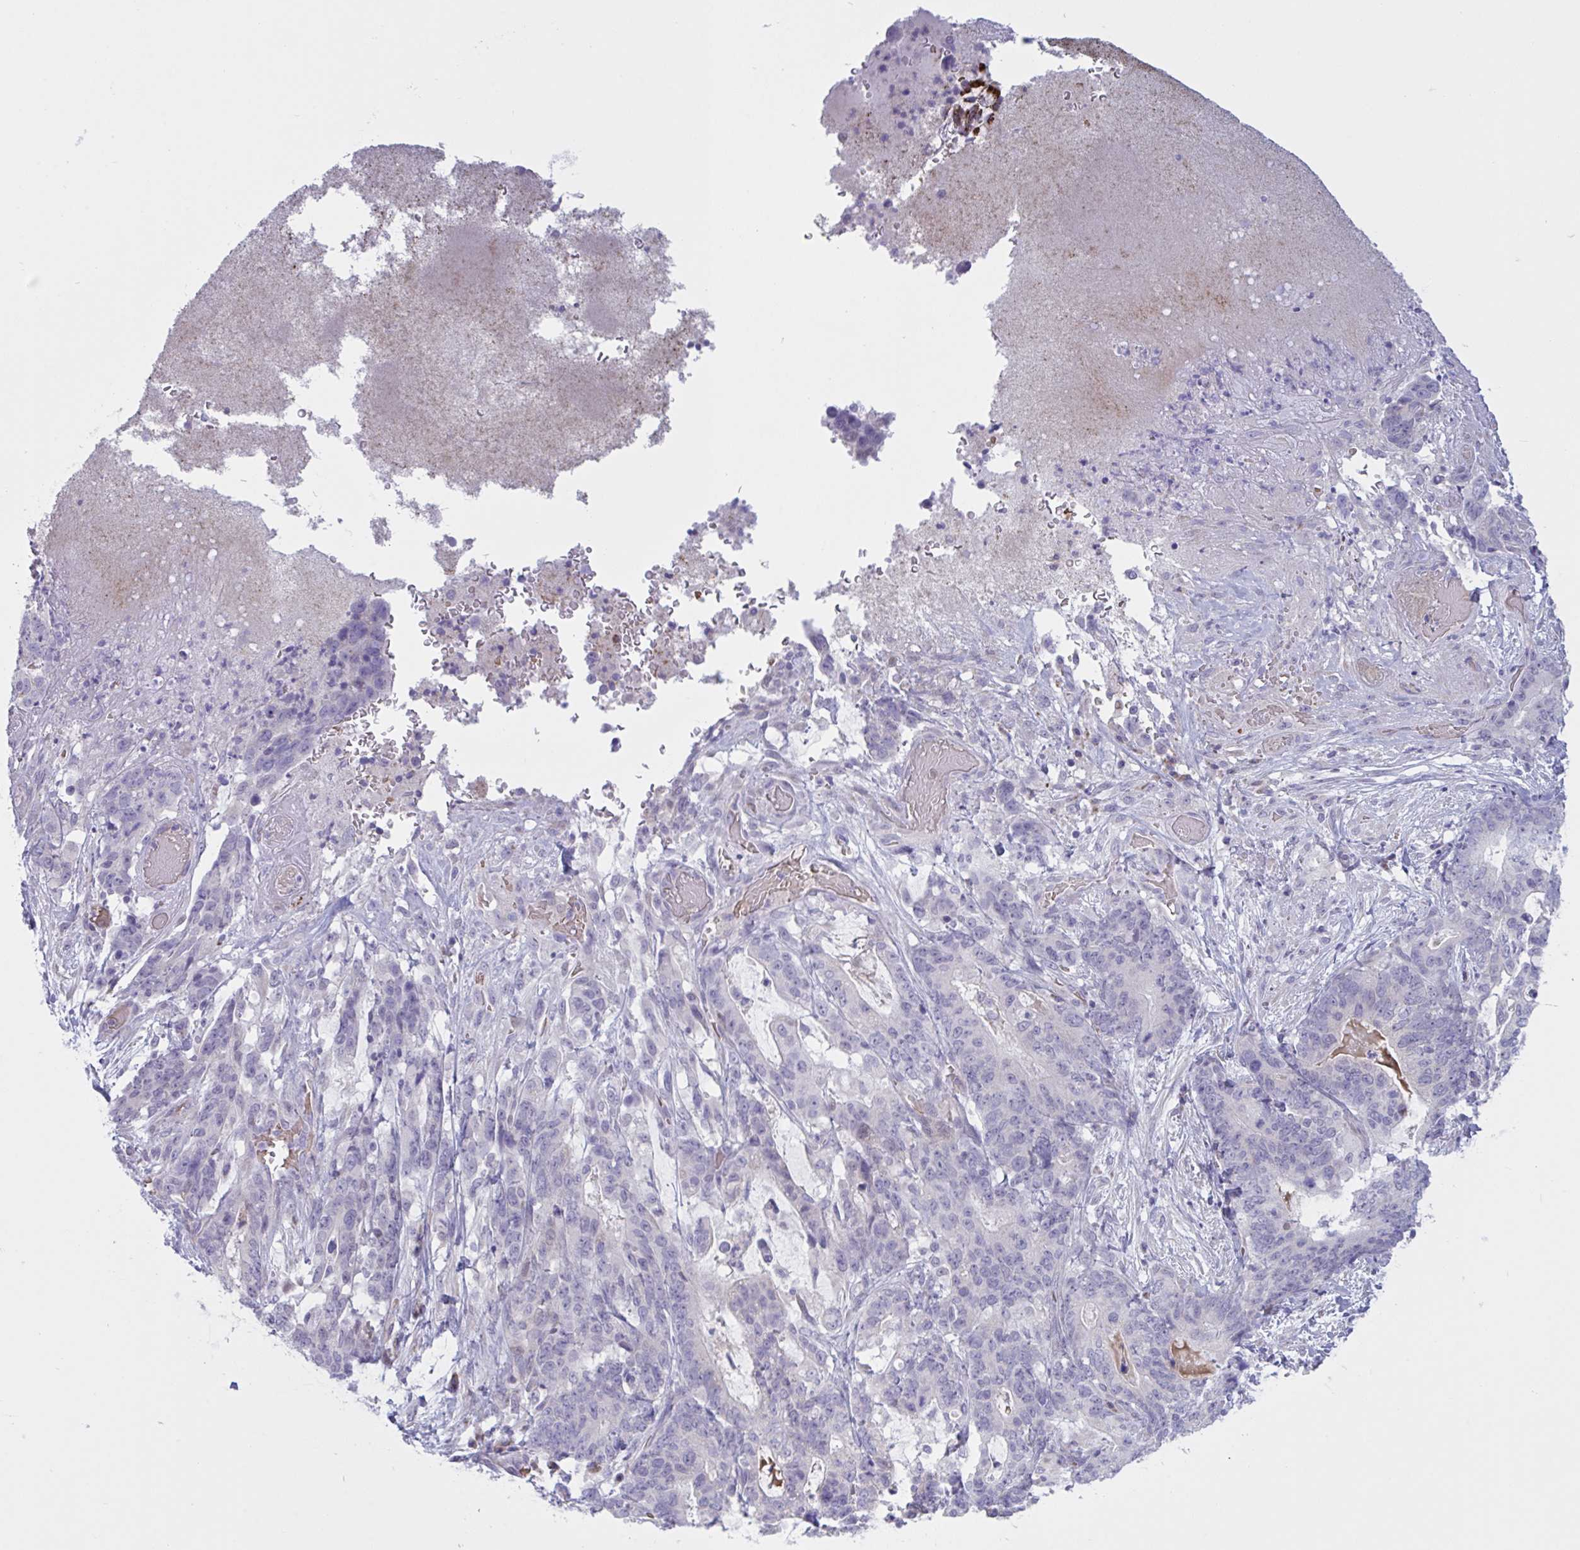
{"staining": {"intensity": "negative", "quantity": "none", "location": "none"}, "tissue": "stomach cancer", "cell_type": "Tumor cells", "image_type": "cancer", "snomed": [{"axis": "morphology", "description": "Normal tissue, NOS"}, {"axis": "morphology", "description": "Adenocarcinoma, NOS"}, {"axis": "topography", "description": "Stomach"}], "caption": "Immunohistochemical staining of adenocarcinoma (stomach) shows no significant staining in tumor cells.", "gene": "VWC2", "patient": {"sex": "female", "age": 64}}